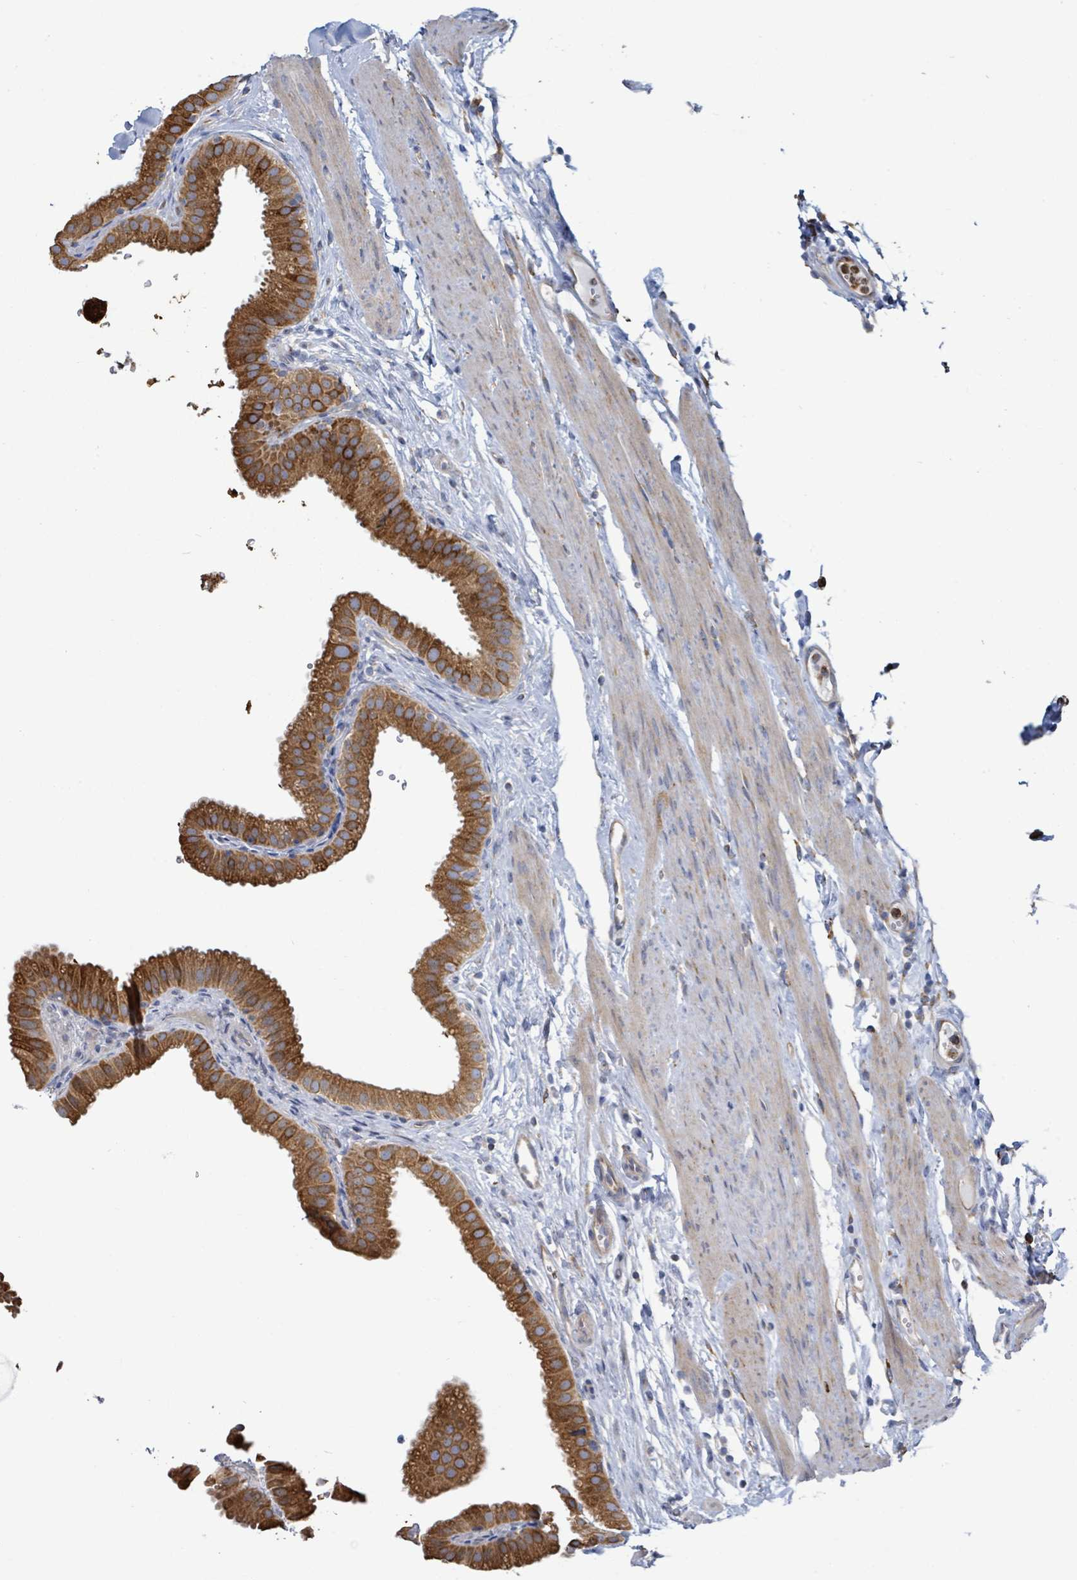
{"staining": {"intensity": "strong", "quantity": ">75%", "location": "cytoplasmic/membranous"}, "tissue": "gallbladder", "cell_type": "Glandular cells", "image_type": "normal", "snomed": [{"axis": "morphology", "description": "Normal tissue, NOS"}, {"axis": "topography", "description": "Gallbladder"}], "caption": "Immunohistochemical staining of normal gallbladder demonstrates >75% levels of strong cytoplasmic/membranous protein staining in about >75% of glandular cells.", "gene": "RFPL4AL1", "patient": {"sex": "female", "age": 61}}